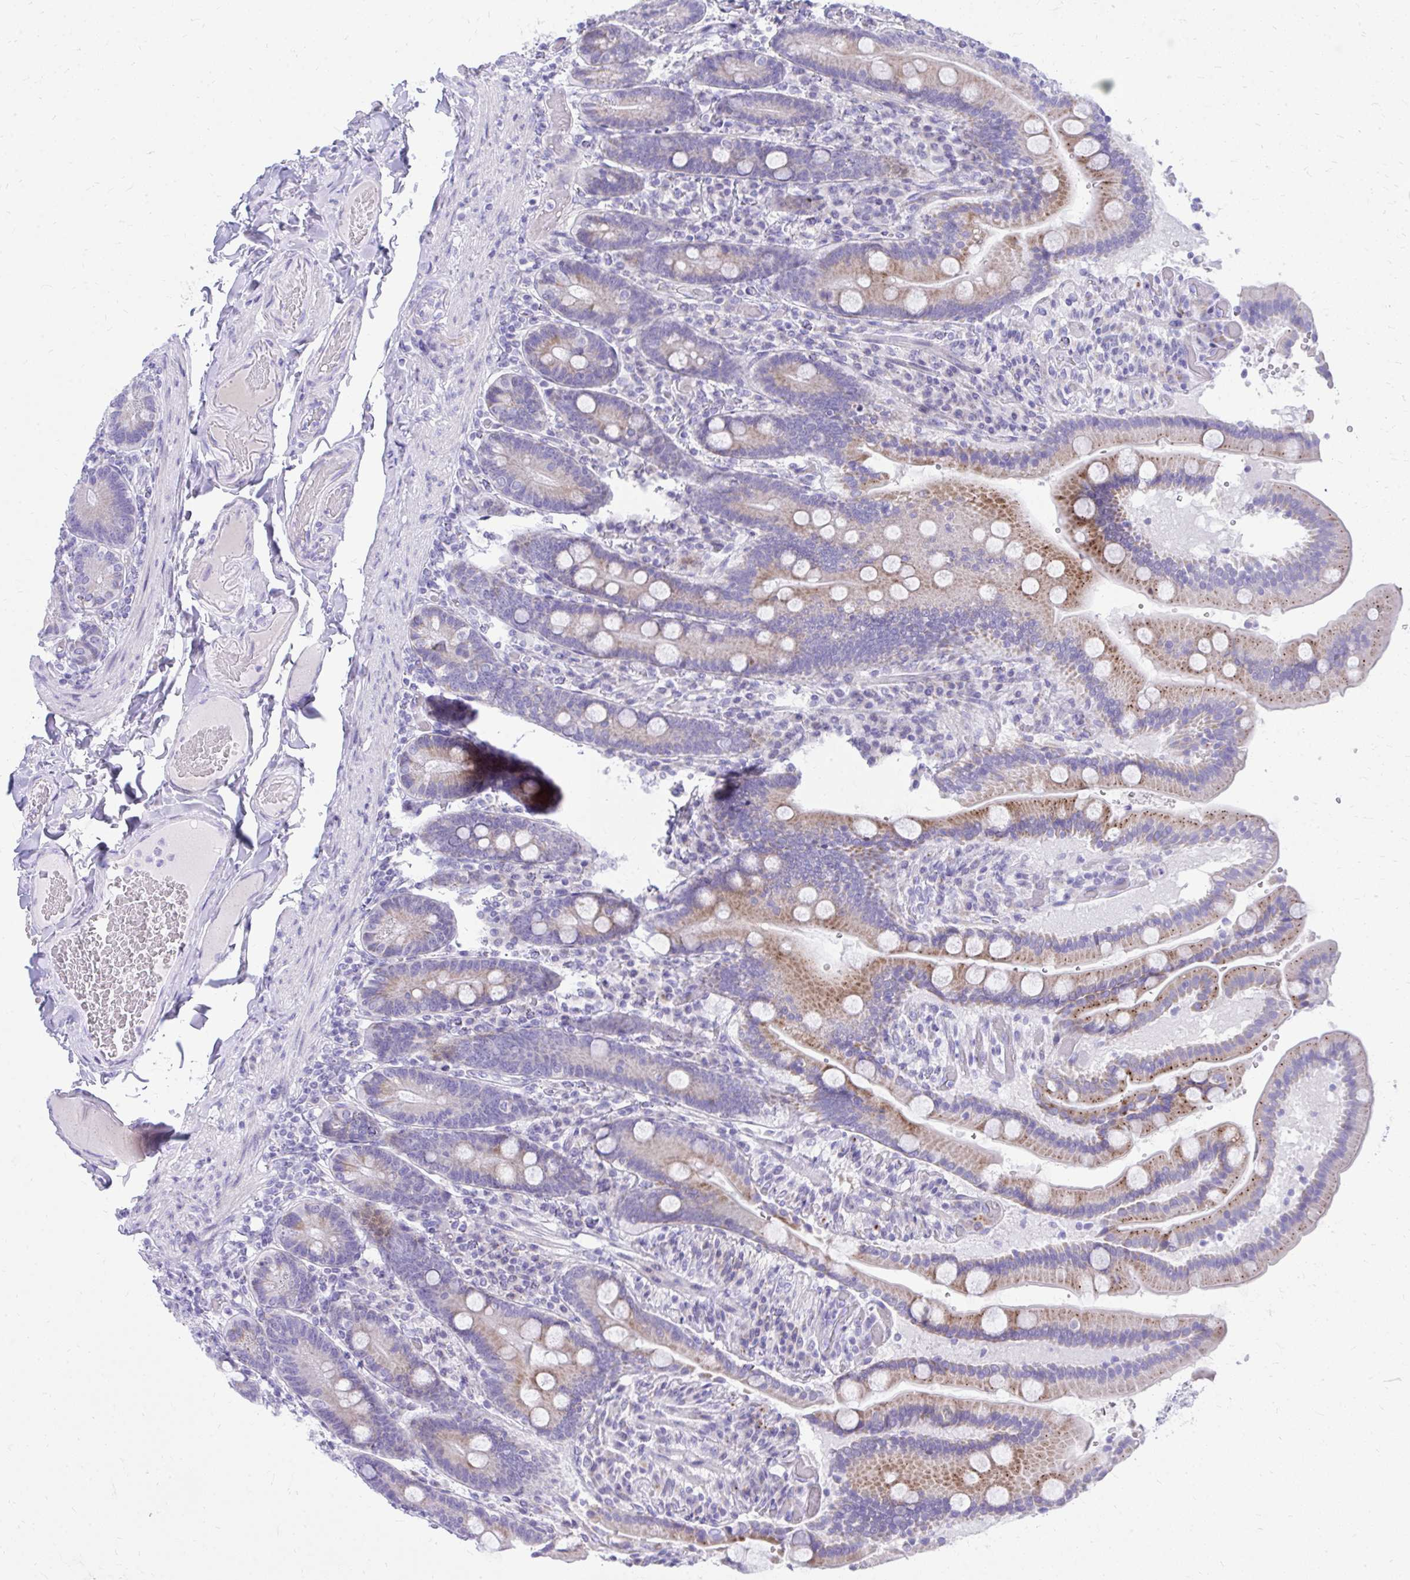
{"staining": {"intensity": "strong", "quantity": "25%-75%", "location": "cytoplasmic/membranous"}, "tissue": "duodenum", "cell_type": "Glandular cells", "image_type": "normal", "snomed": [{"axis": "morphology", "description": "Normal tissue, NOS"}, {"axis": "topography", "description": "Duodenum"}], "caption": "Duodenum stained for a protein demonstrates strong cytoplasmic/membranous positivity in glandular cells. Using DAB (3,3'-diaminobenzidine) (brown) and hematoxylin (blue) stains, captured at high magnification using brightfield microscopy.", "gene": "BCL6B", "patient": {"sex": "female", "age": 62}}